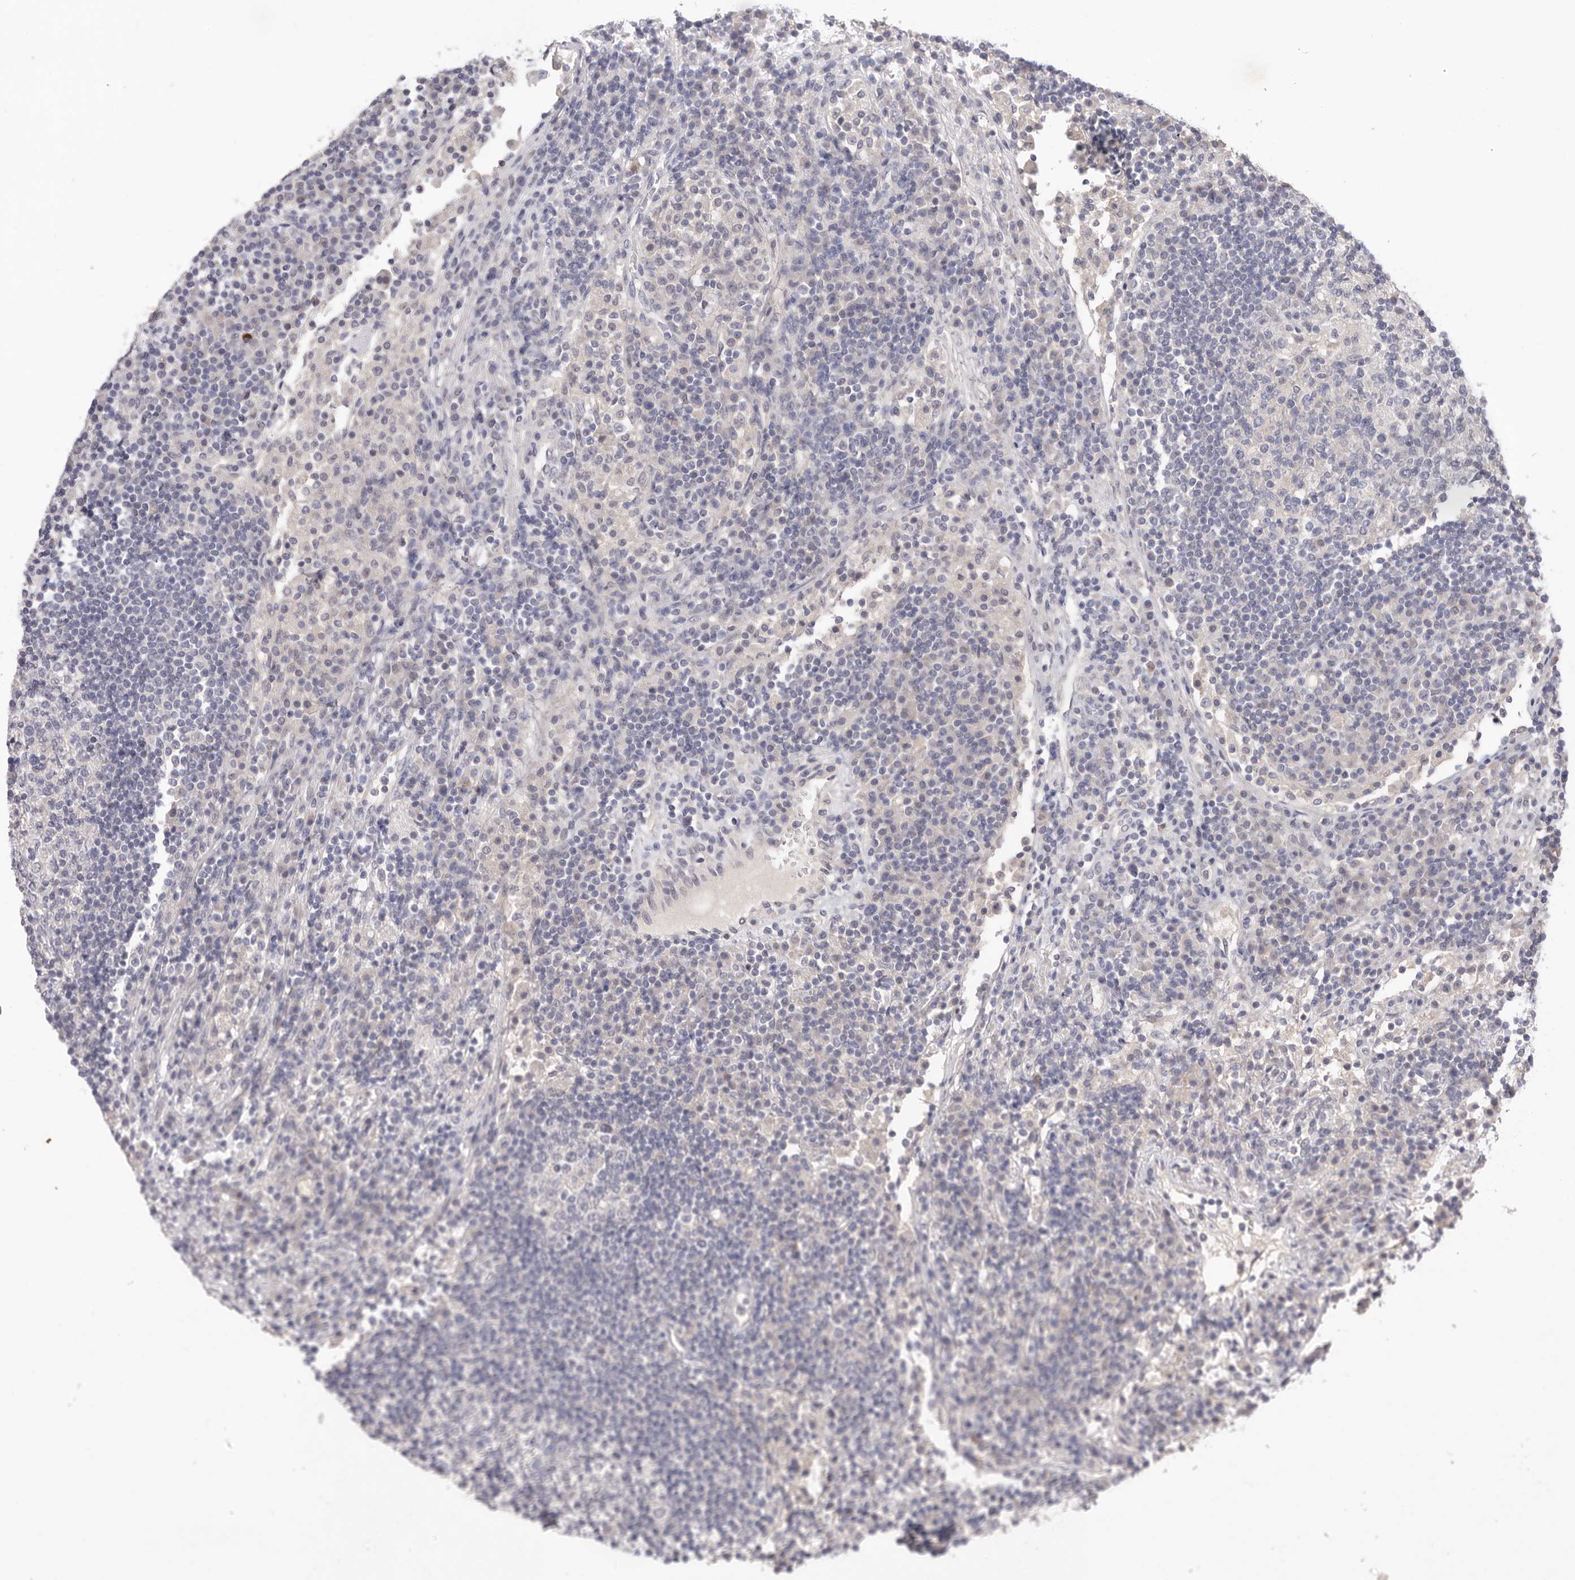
{"staining": {"intensity": "negative", "quantity": "none", "location": "none"}, "tissue": "lymph node", "cell_type": "Germinal center cells", "image_type": "normal", "snomed": [{"axis": "morphology", "description": "Normal tissue, NOS"}, {"axis": "topography", "description": "Lymph node"}], "caption": "This is a histopathology image of immunohistochemistry staining of normal lymph node, which shows no staining in germinal center cells.", "gene": "DOP1A", "patient": {"sex": "female", "age": 53}}